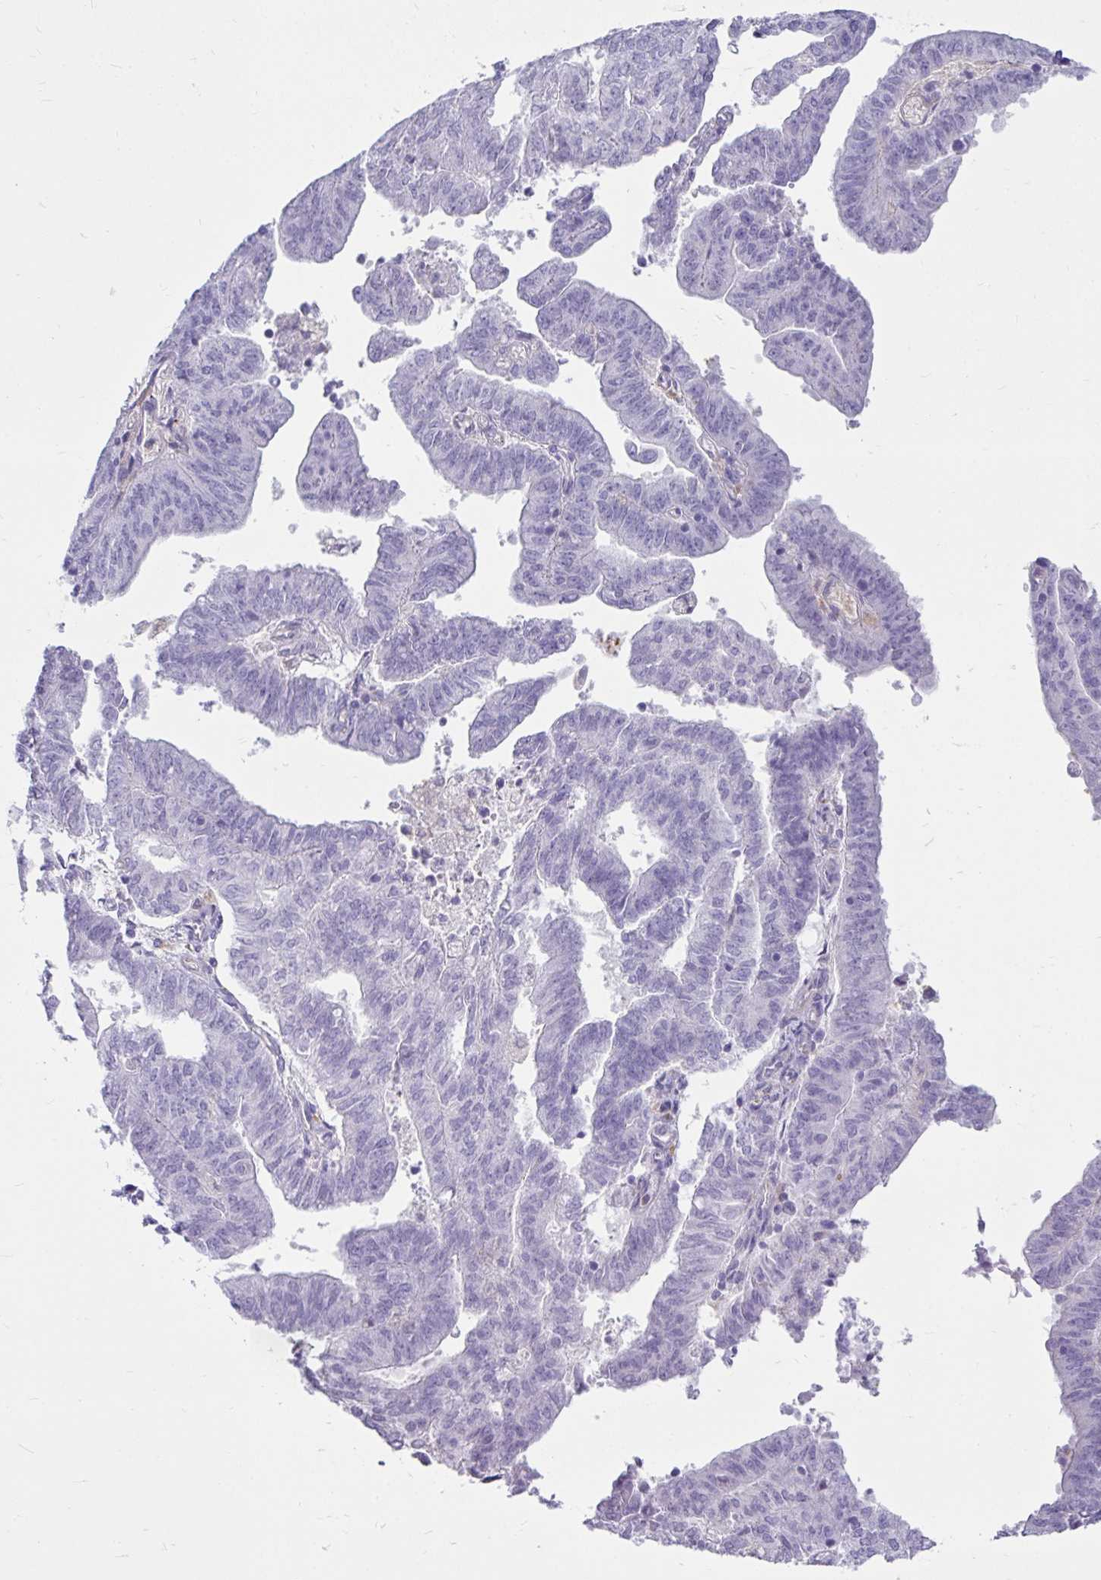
{"staining": {"intensity": "negative", "quantity": "none", "location": "none"}, "tissue": "endometrial cancer", "cell_type": "Tumor cells", "image_type": "cancer", "snomed": [{"axis": "morphology", "description": "Adenocarcinoma, NOS"}, {"axis": "topography", "description": "Endometrium"}], "caption": "DAB immunohistochemical staining of endometrial cancer shows no significant staining in tumor cells.", "gene": "CTSZ", "patient": {"sex": "female", "age": 82}}